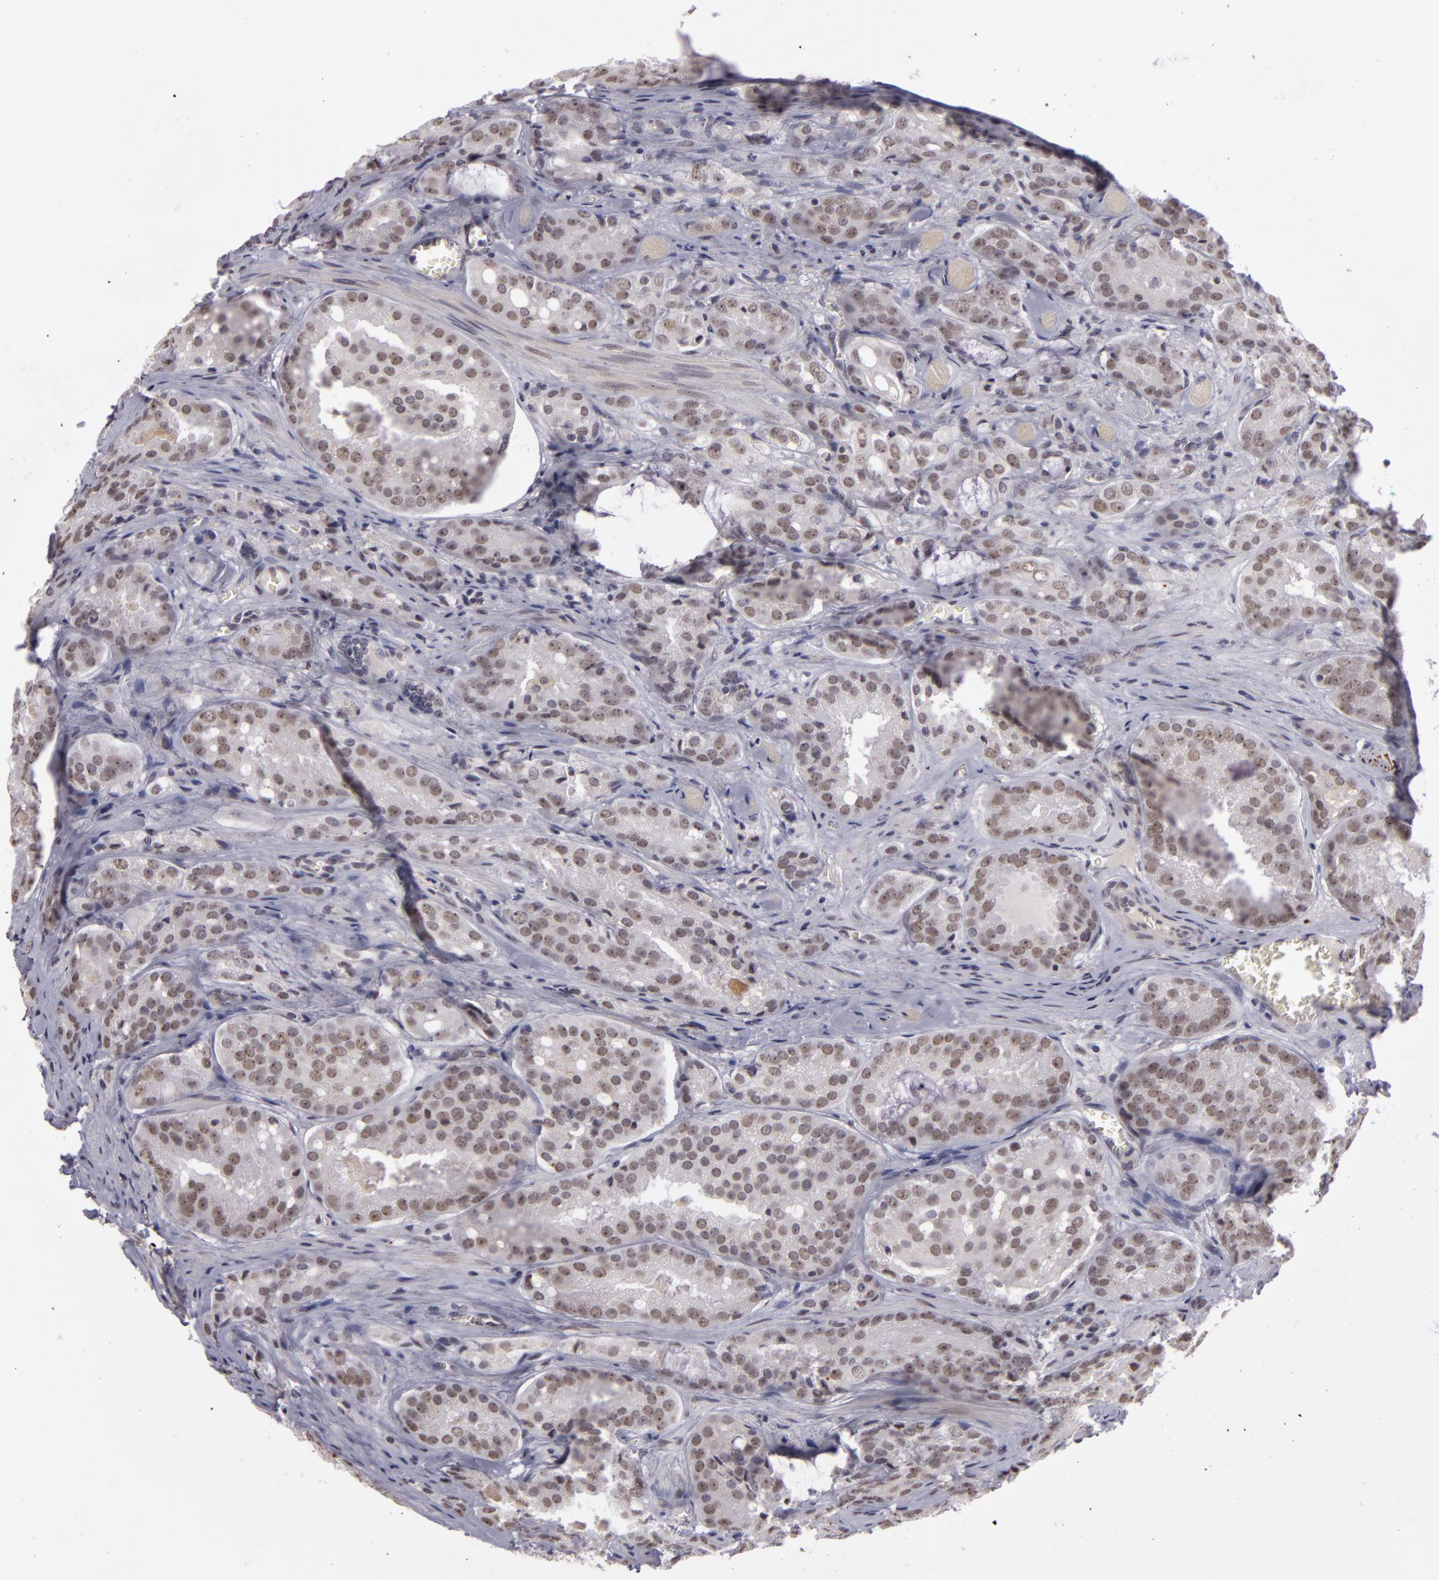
{"staining": {"intensity": "weak", "quantity": "<25%", "location": "nuclear"}, "tissue": "prostate cancer", "cell_type": "Tumor cells", "image_type": "cancer", "snomed": [{"axis": "morphology", "description": "Adenocarcinoma, Medium grade"}, {"axis": "topography", "description": "Prostate"}], "caption": "High power microscopy micrograph of an immunohistochemistry (IHC) micrograph of medium-grade adenocarcinoma (prostate), revealing no significant positivity in tumor cells.", "gene": "RRP7A", "patient": {"sex": "male", "age": 60}}